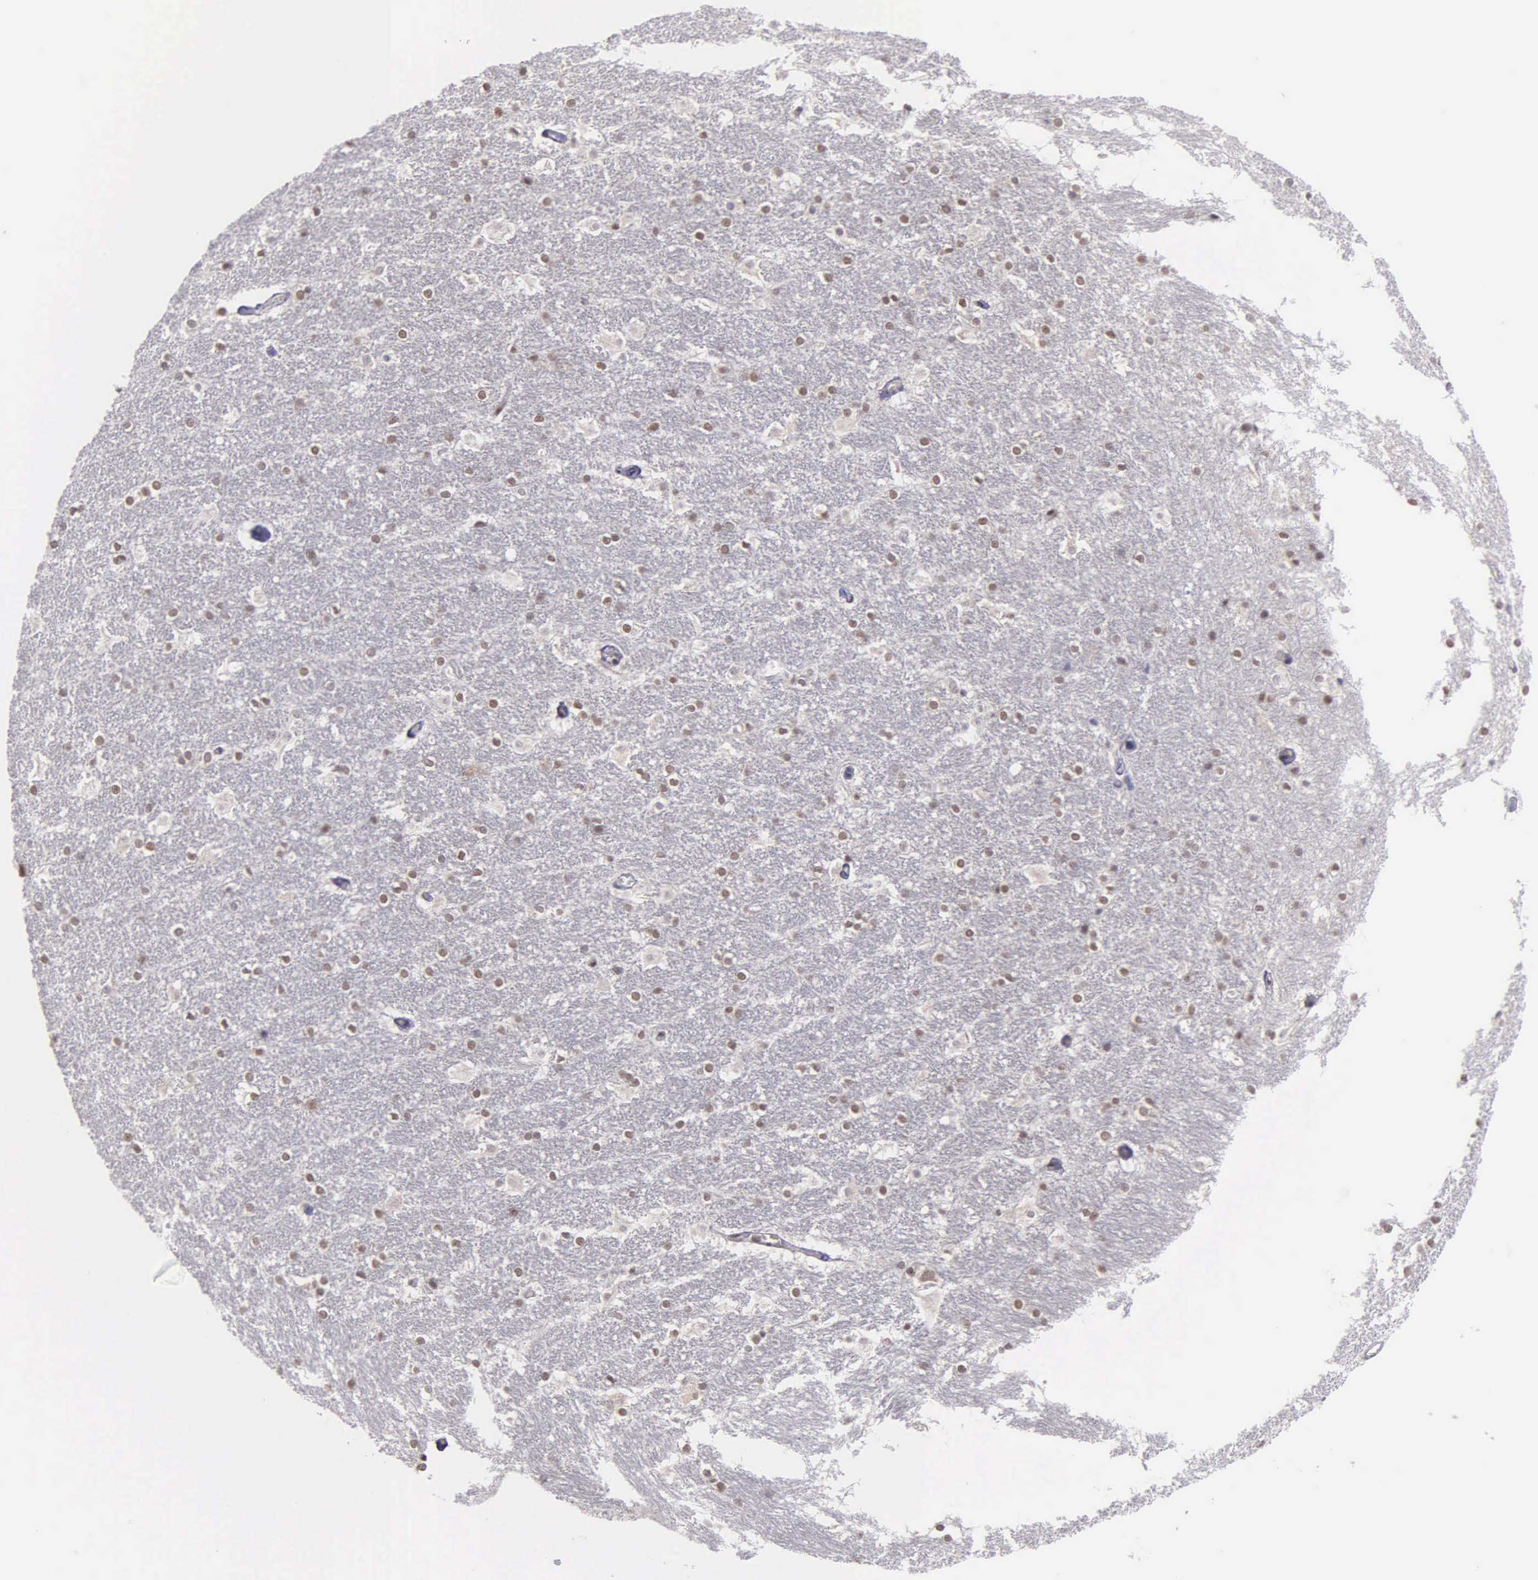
{"staining": {"intensity": "weak", "quantity": "25%-75%", "location": "nuclear"}, "tissue": "hippocampus", "cell_type": "Glial cells", "image_type": "normal", "snomed": [{"axis": "morphology", "description": "Normal tissue, NOS"}, {"axis": "topography", "description": "Hippocampus"}], "caption": "IHC of benign human hippocampus exhibits low levels of weak nuclear positivity in approximately 25%-75% of glial cells. (brown staining indicates protein expression, while blue staining denotes nuclei).", "gene": "UBR7", "patient": {"sex": "female", "age": 19}}